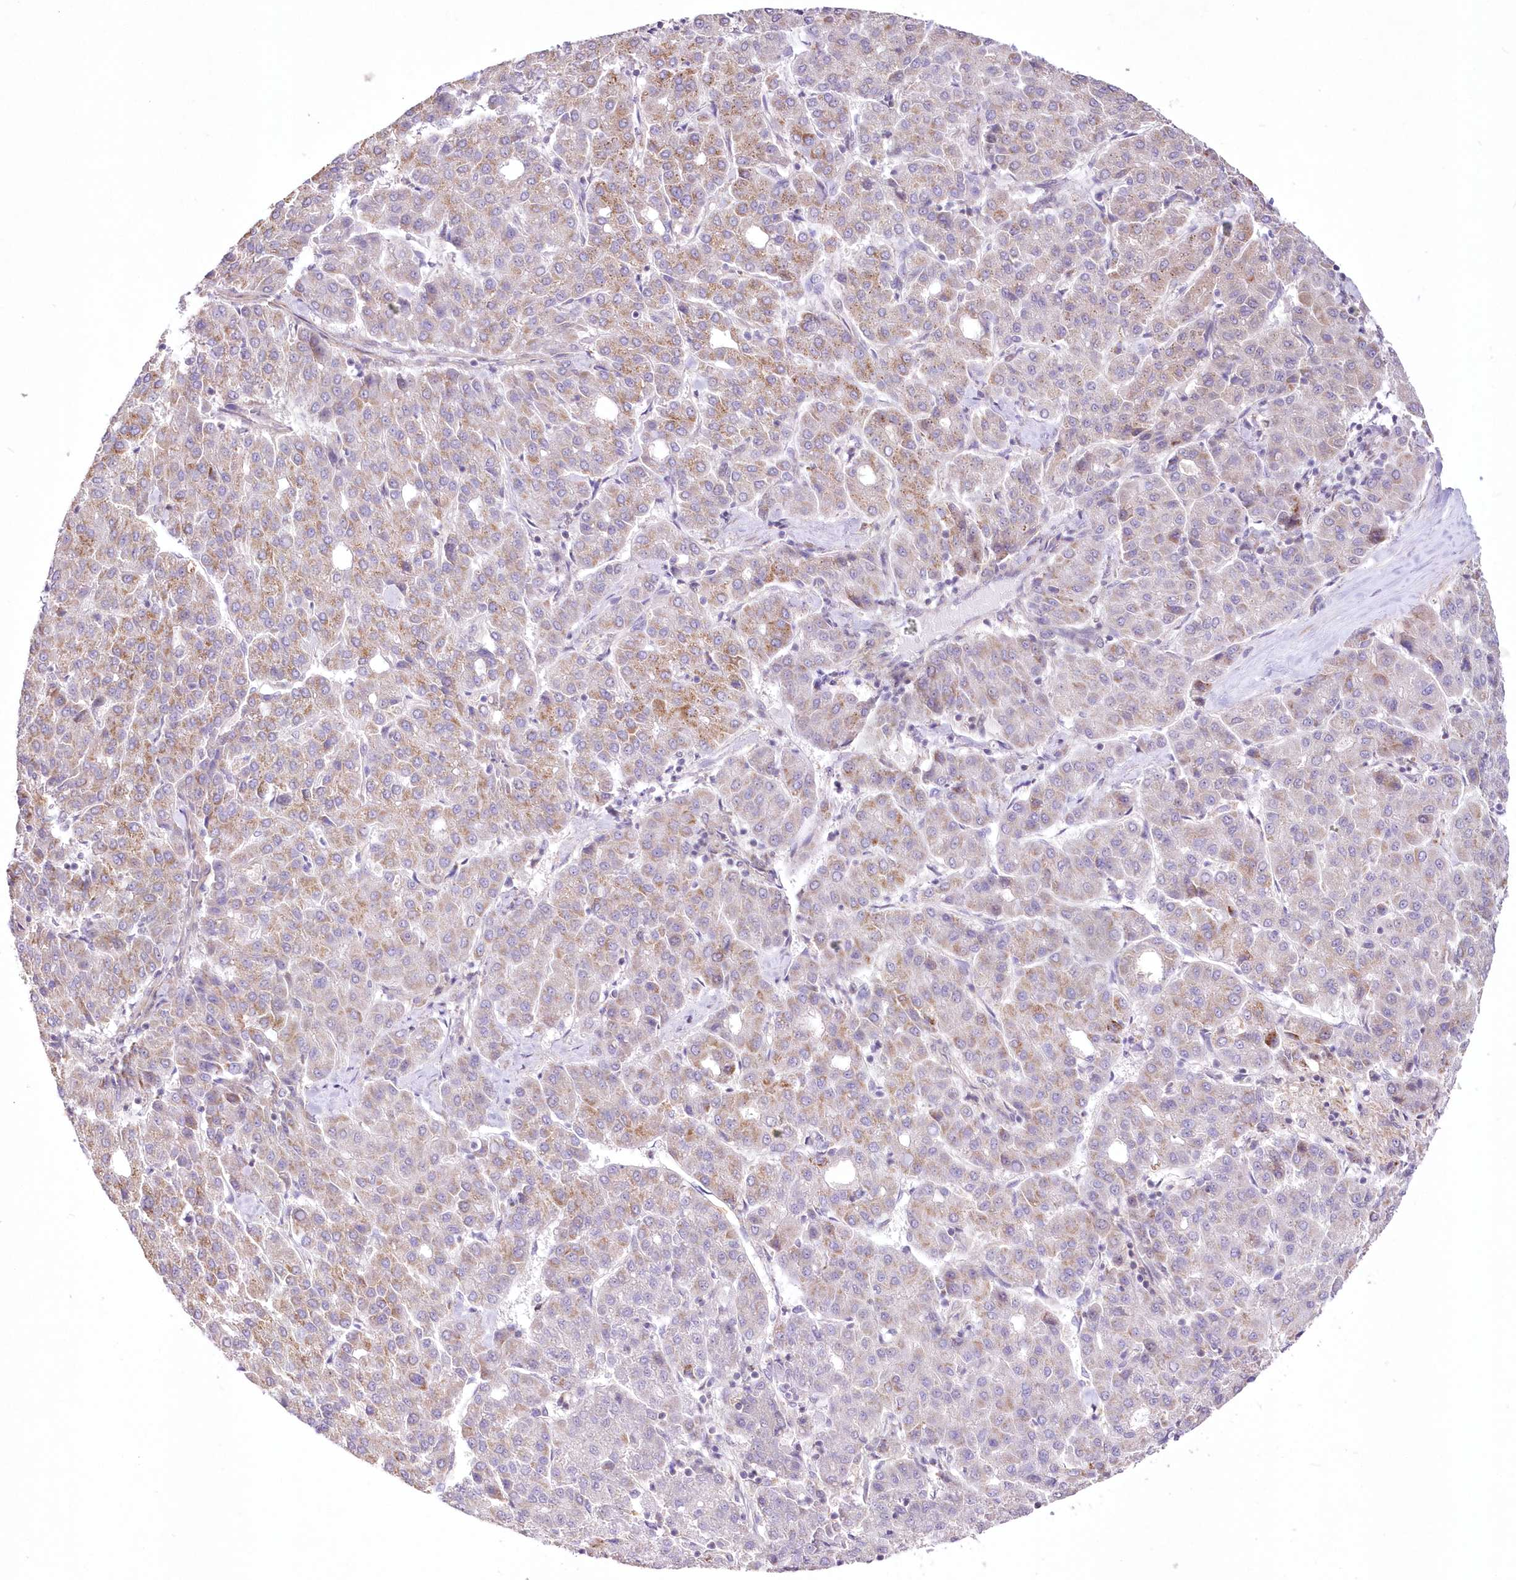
{"staining": {"intensity": "moderate", "quantity": "<25%", "location": "cytoplasmic/membranous"}, "tissue": "liver cancer", "cell_type": "Tumor cells", "image_type": "cancer", "snomed": [{"axis": "morphology", "description": "Carcinoma, Hepatocellular, NOS"}, {"axis": "topography", "description": "Liver"}], "caption": "Hepatocellular carcinoma (liver) stained for a protein displays moderate cytoplasmic/membranous positivity in tumor cells. (DAB (3,3'-diaminobenzidine) IHC with brightfield microscopy, high magnification).", "gene": "FAM241B", "patient": {"sex": "male", "age": 65}}